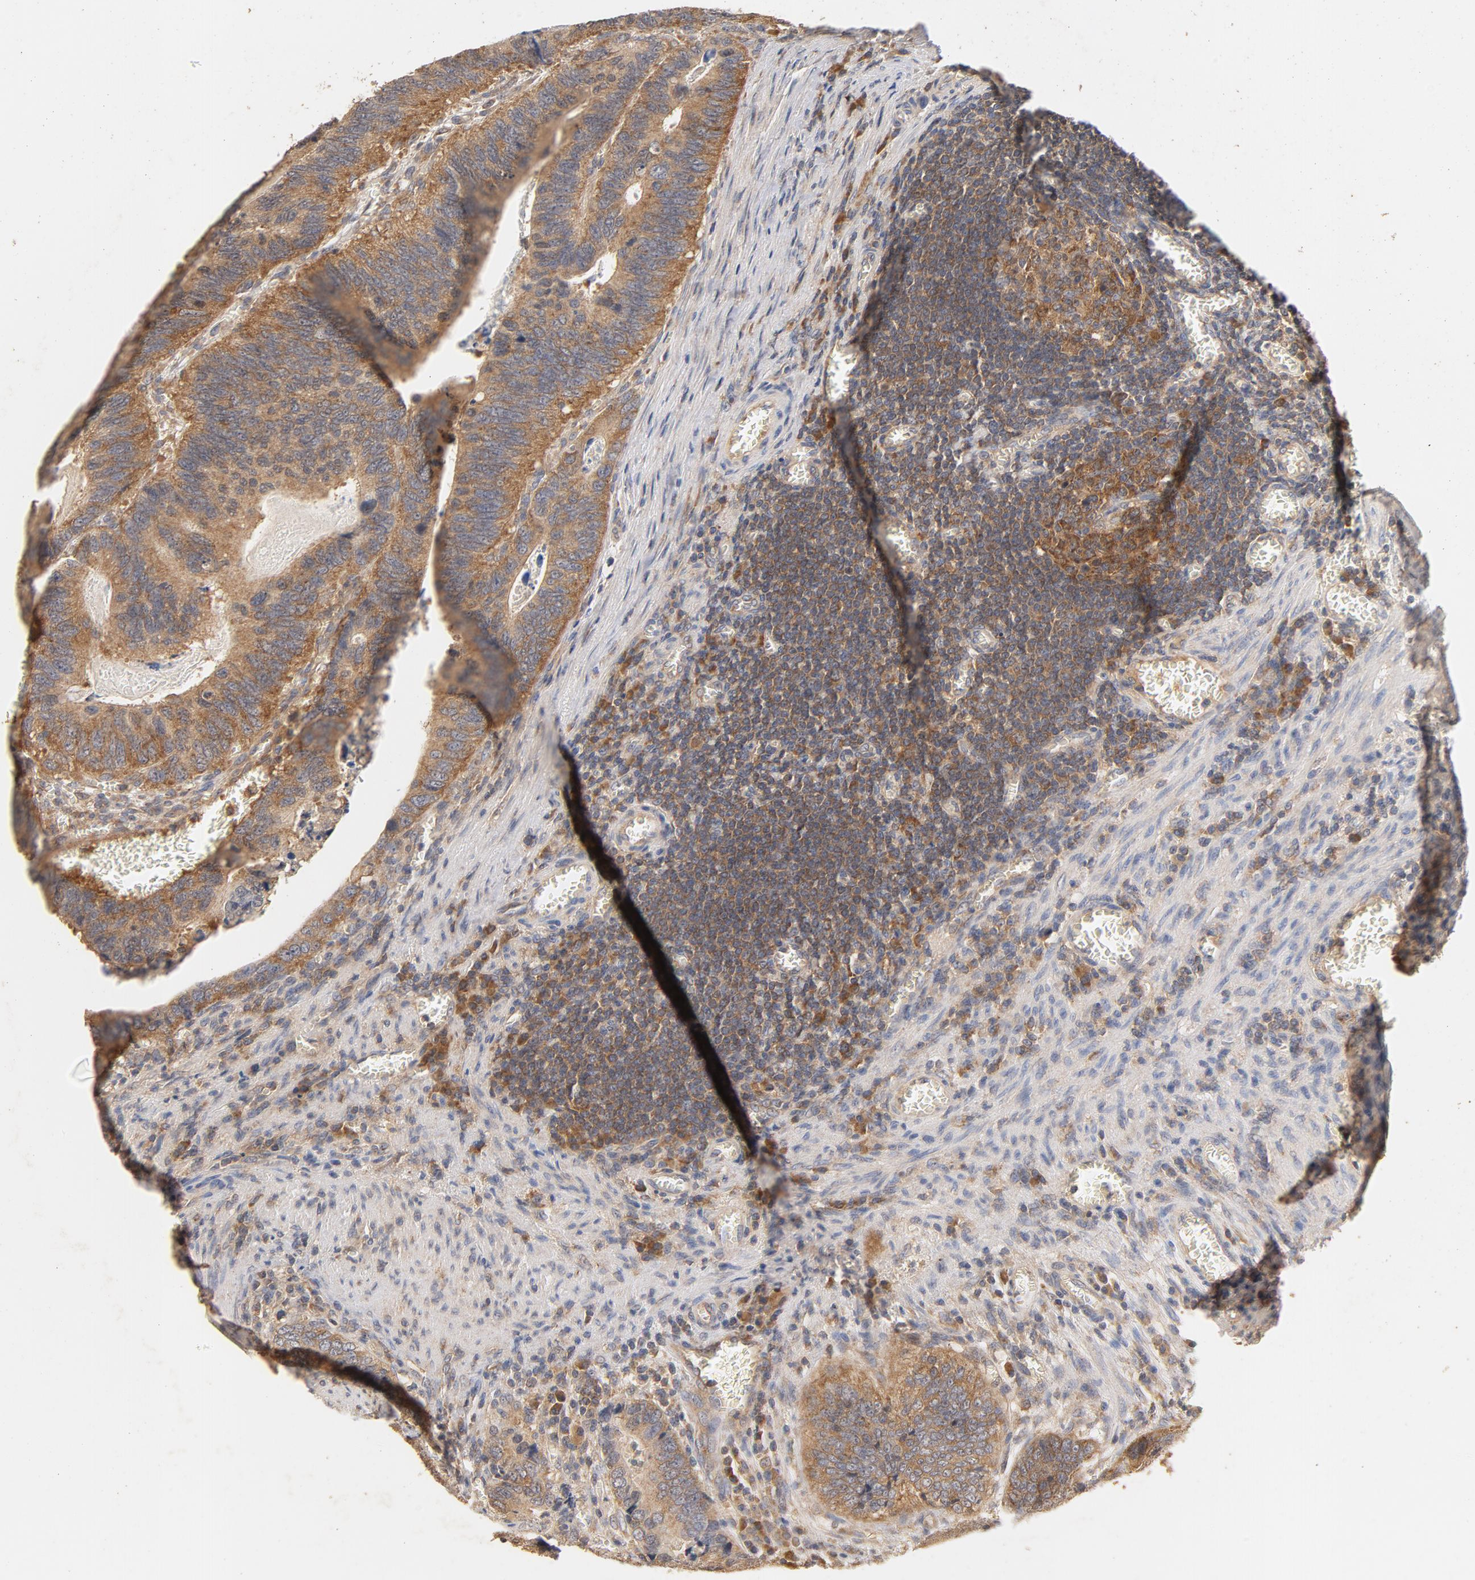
{"staining": {"intensity": "moderate", "quantity": ">75%", "location": "cytoplasmic/membranous"}, "tissue": "colorectal cancer", "cell_type": "Tumor cells", "image_type": "cancer", "snomed": [{"axis": "morphology", "description": "Adenocarcinoma, NOS"}, {"axis": "topography", "description": "Colon"}], "caption": "Brown immunohistochemical staining in colorectal adenocarcinoma demonstrates moderate cytoplasmic/membranous staining in about >75% of tumor cells. The staining is performed using DAB brown chromogen to label protein expression. The nuclei are counter-stained blue using hematoxylin.", "gene": "DDX6", "patient": {"sex": "male", "age": 72}}